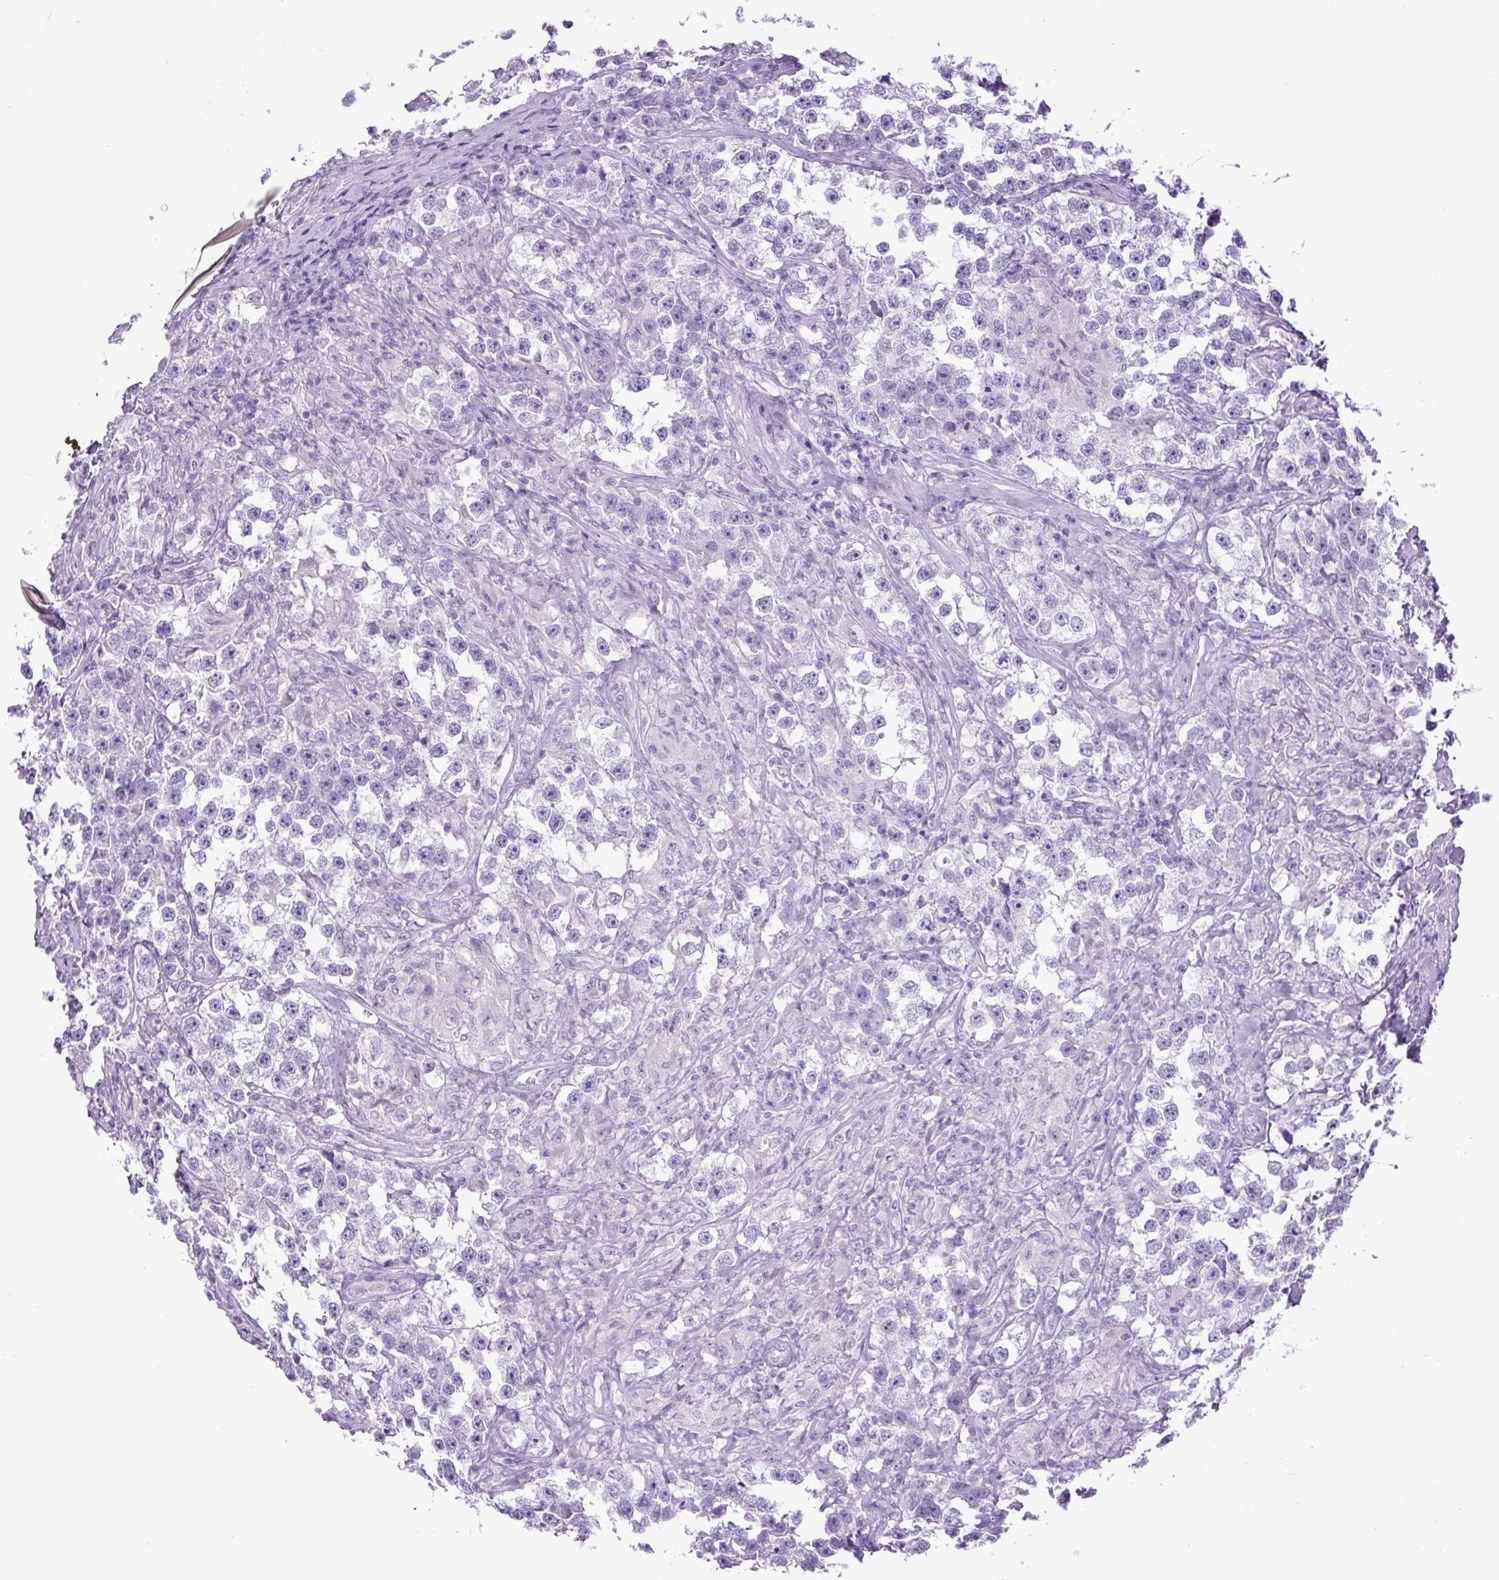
{"staining": {"intensity": "negative", "quantity": "none", "location": "none"}, "tissue": "testis cancer", "cell_type": "Tumor cells", "image_type": "cancer", "snomed": [{"axis": "morphology", "description": "Seminoma, NOS"}, {"axis": "topography", "description": "Testis"}], "caption": "An IHC image of testis cancer (seminoma) is shown. There is no staining in tumor cells of testis cancer (seminoma).", "gene": "KPNA1", "patient": {"sex": "male", "age": 46}}